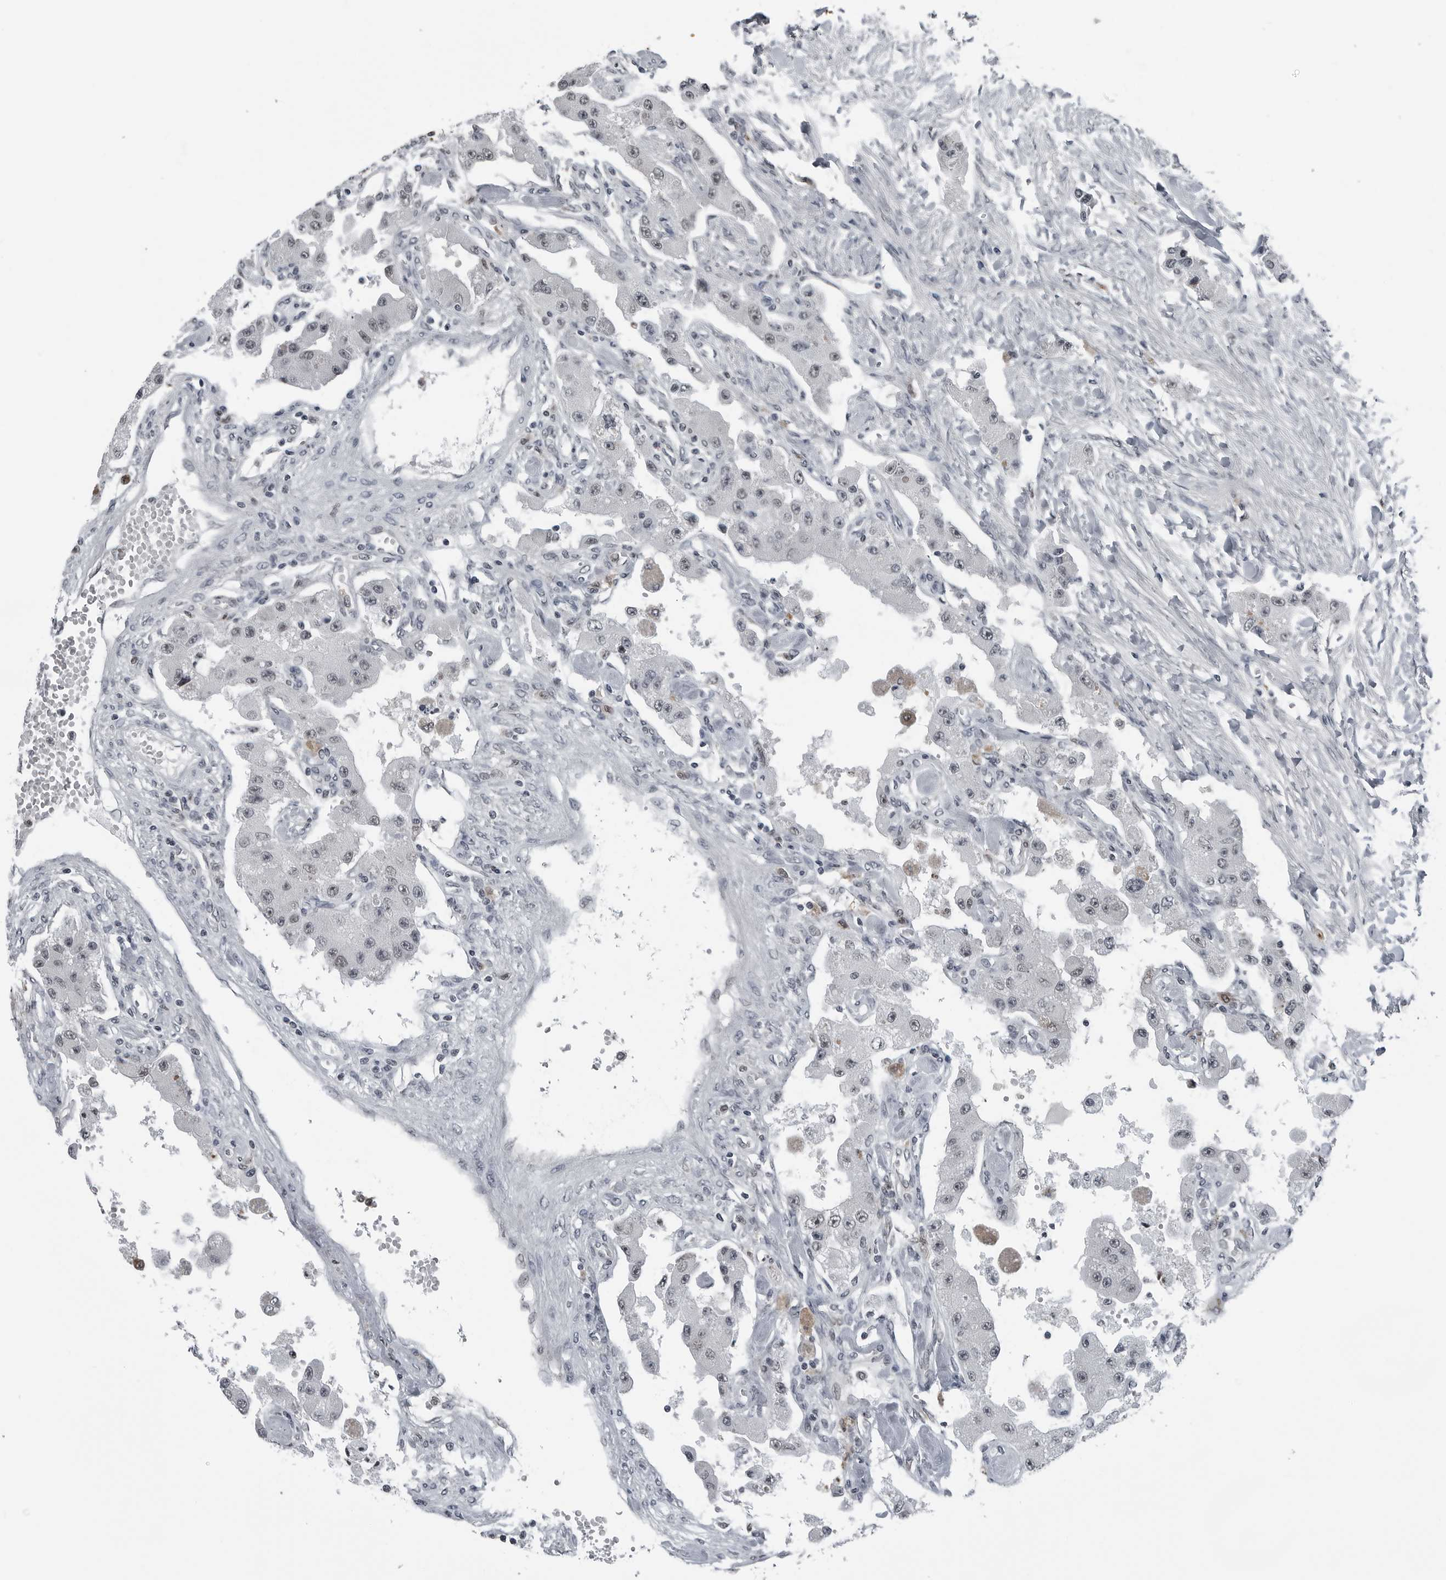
{"staining": {"intensity": "moderate", "quantity": ">75%", "location": "nuclear"}, "tissue": "carcinoid", "cell_type": "Tumor cells", "image_type": "cancer", "snomed": [{"axis": "morphology", "description": "Carcinoid, malignant, NOS"}, {"axis": "topography", "description": "Pancreas"}], "caption": "Immunohistochemical staining of malignant carcinoid reveals moderate nuclear protein expression in about >75% of tumor cells. The staining is performed using DAB (3,3'-diaminobenzidine) brown chromogen to label protein expression. The nuclei are counter-stained blue using hematoxylin.", "gene": "AKR1A1", "patient": {"sex": "male", "age": 41}}